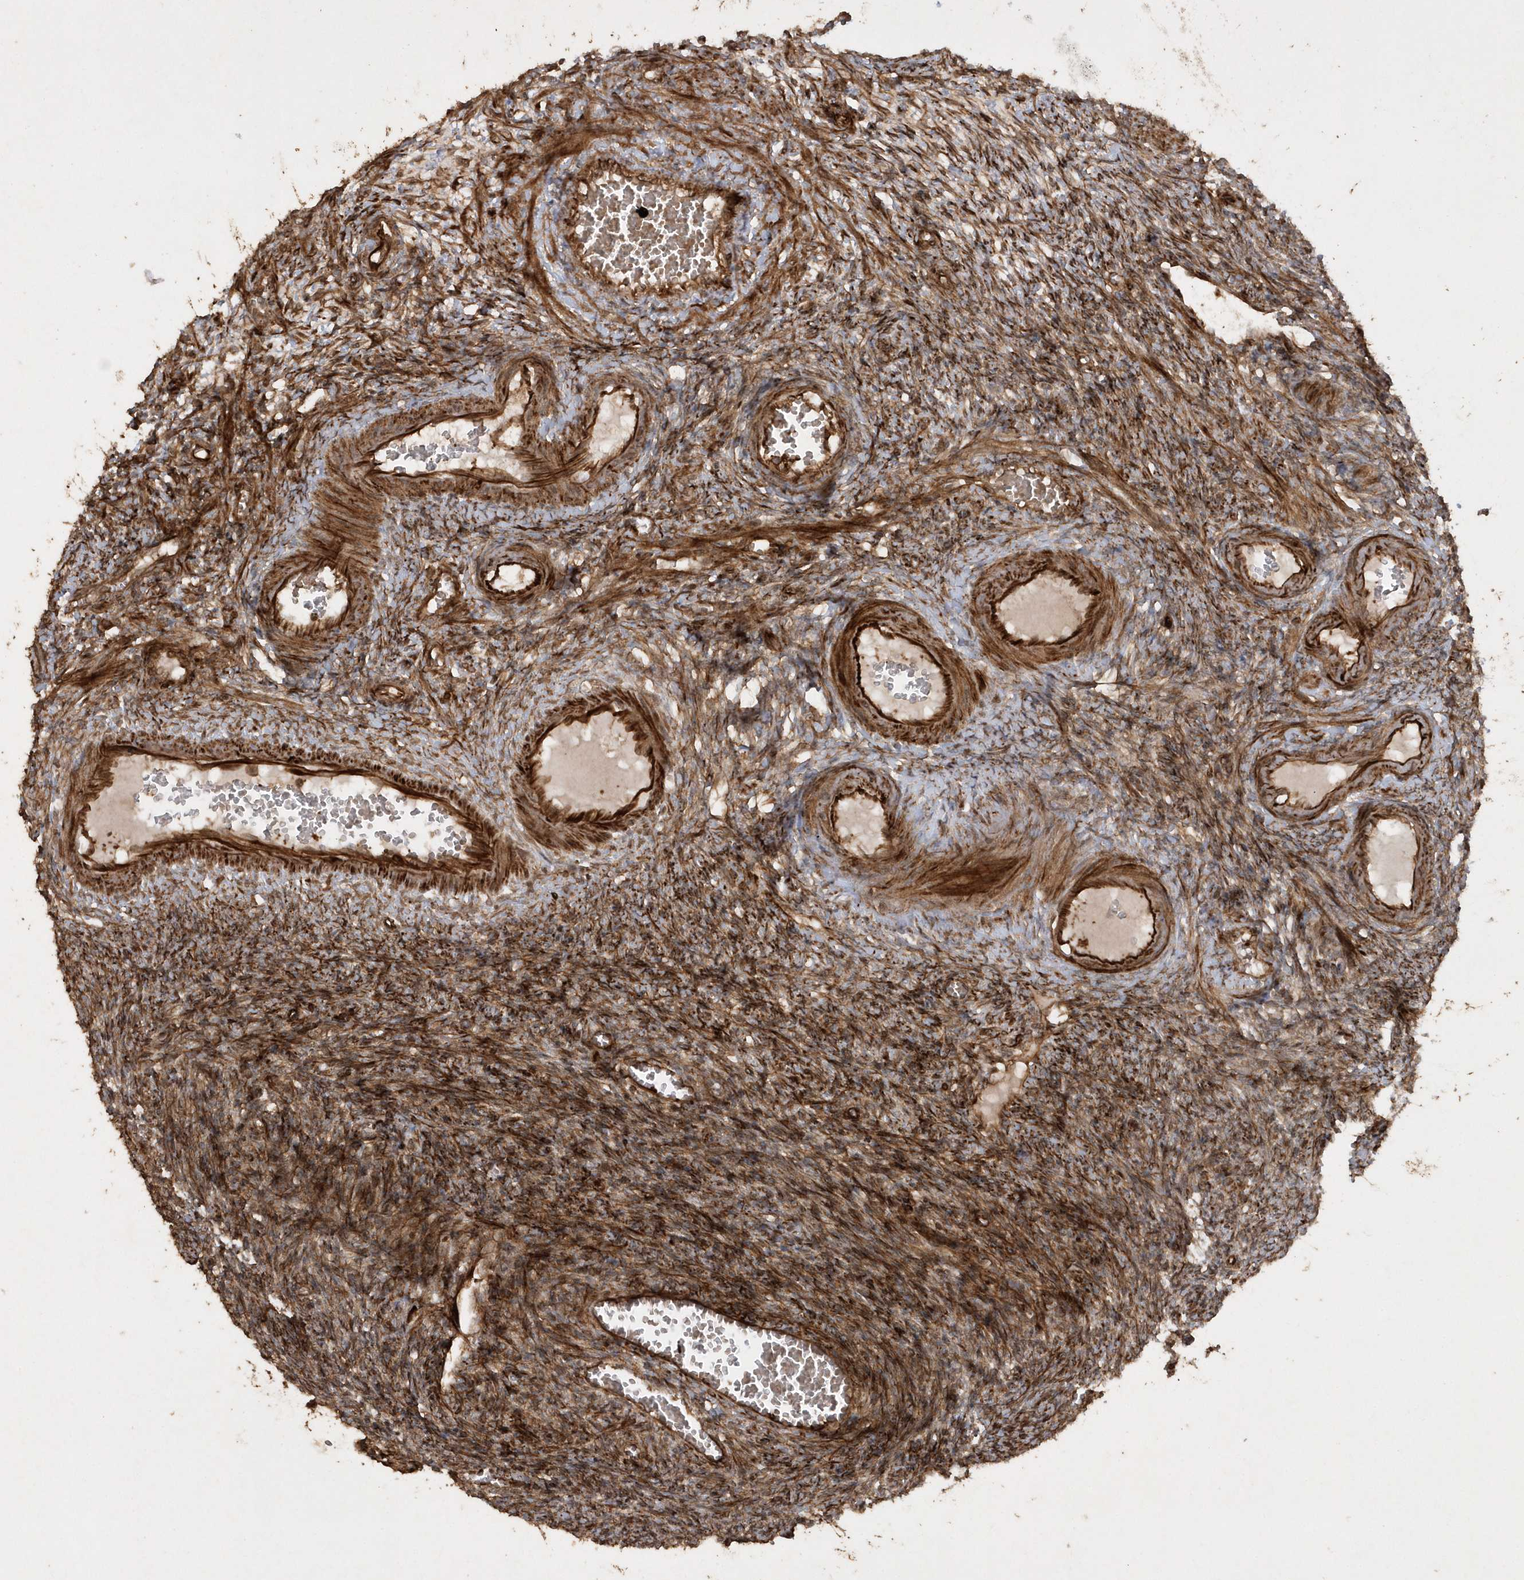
{"staining": {"intensity": "moderate", "quantity": ">75%", "location": "cytoplasmic/membranous"}, "tissue": "ovary", "cell_type": "Follicle cells", "image_type": "normal", "snomed": [{"axis": "morphology", "description": "Normal tissue, NOS"}, {"axis": "topography", "description": "Ovary"}], "caption": "Immunohistochemistry (IHC) of normal ovary reveals medium levels of moderate cytoplasmic/membranous staining in approximately >75% of follicle cells.", "gene": "AVPI1", "patient": {"sex": "female", "age": 27}}